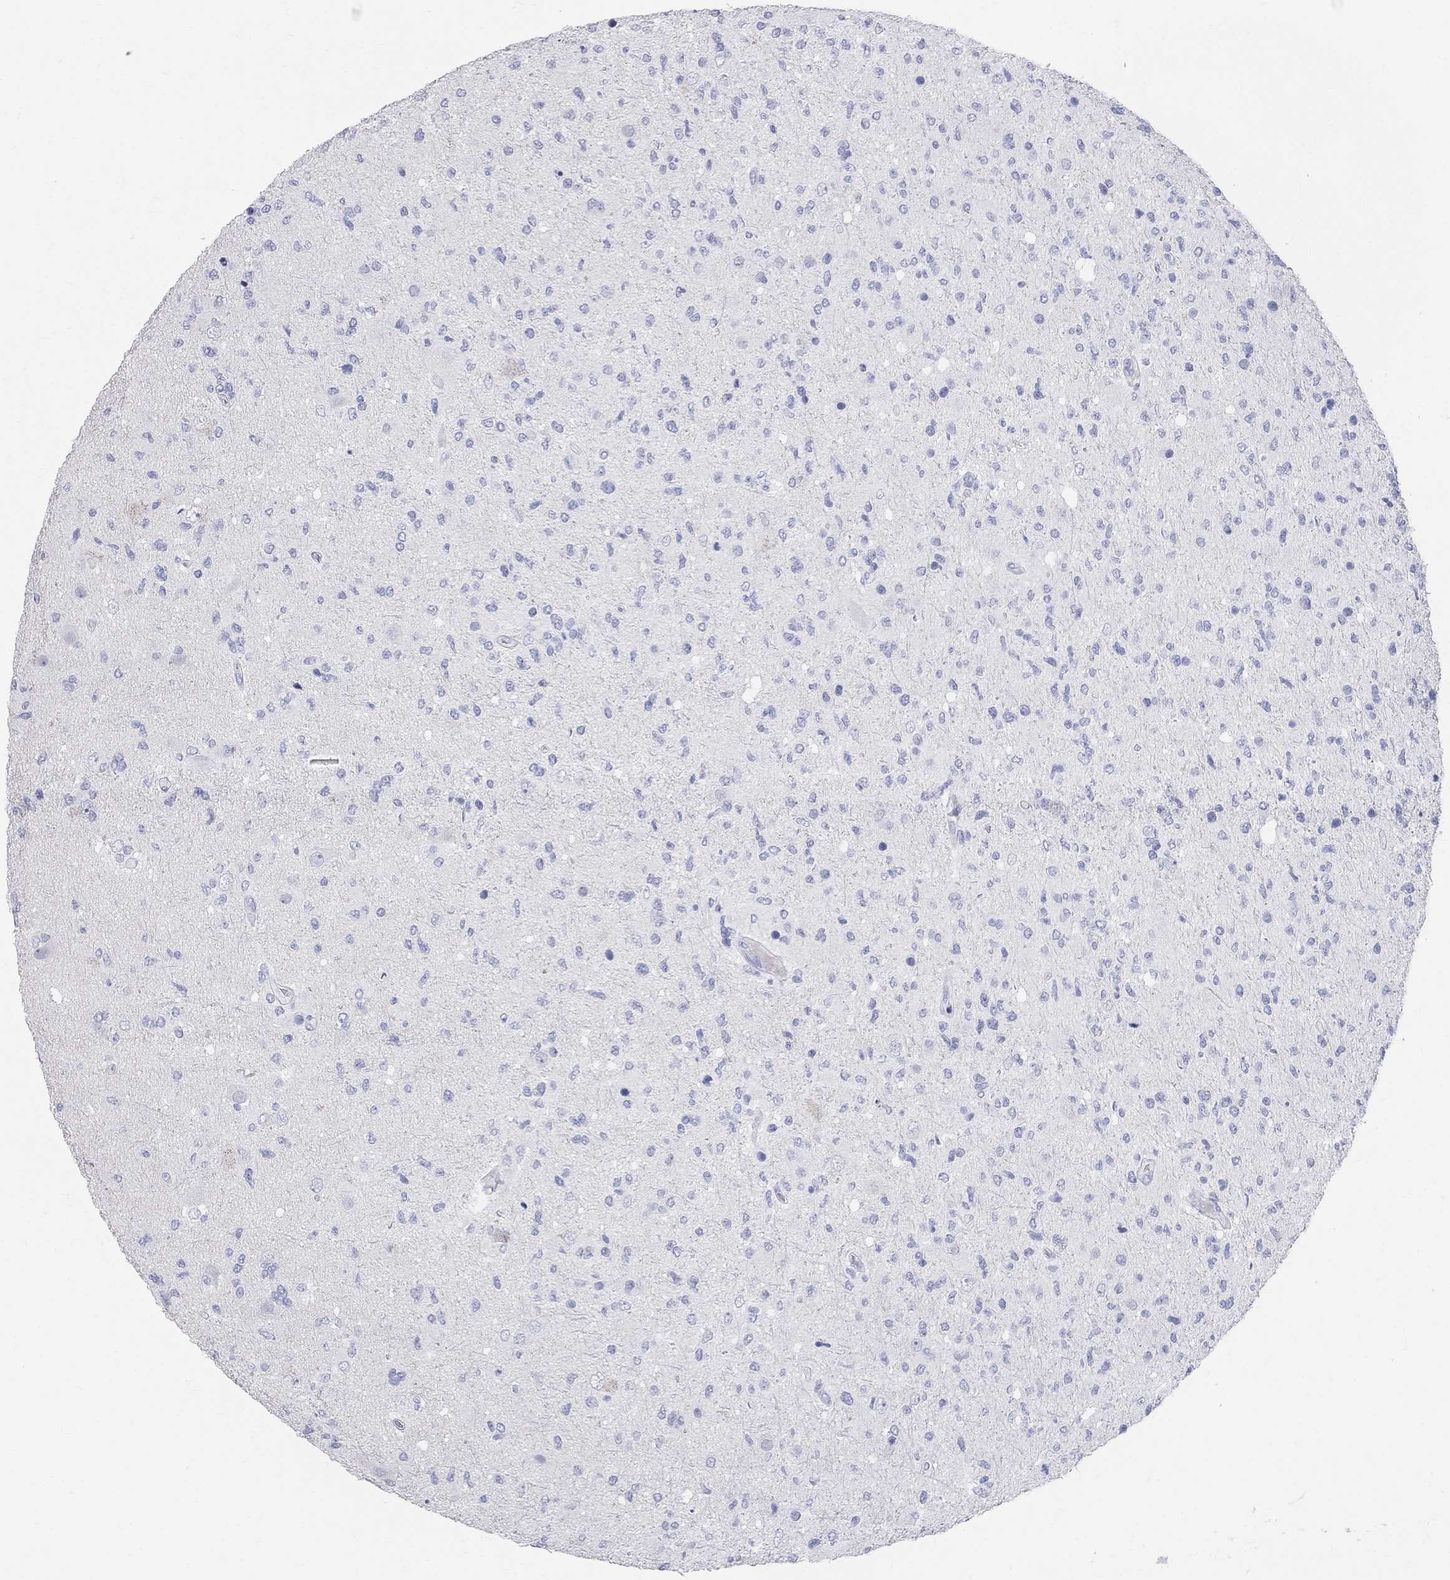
{"staining": {"intensity": "negative", "quantity": "none", "location": "none"}, "tissue": "glioma", "cell_type": "Tumor cells", "image_type": "cancer", "snomed": [{"axis": "morphology", "description": "Glioma, malignant, High grade"}, {"axis": "topography", "description": "Cerebral cortex"}], "caption": "The micrograph reveals no significant expression in tumor cells of malignant glioma (high-grade).", "gene": "AOX1", "patient": {"sex": "male", "age": 70}}